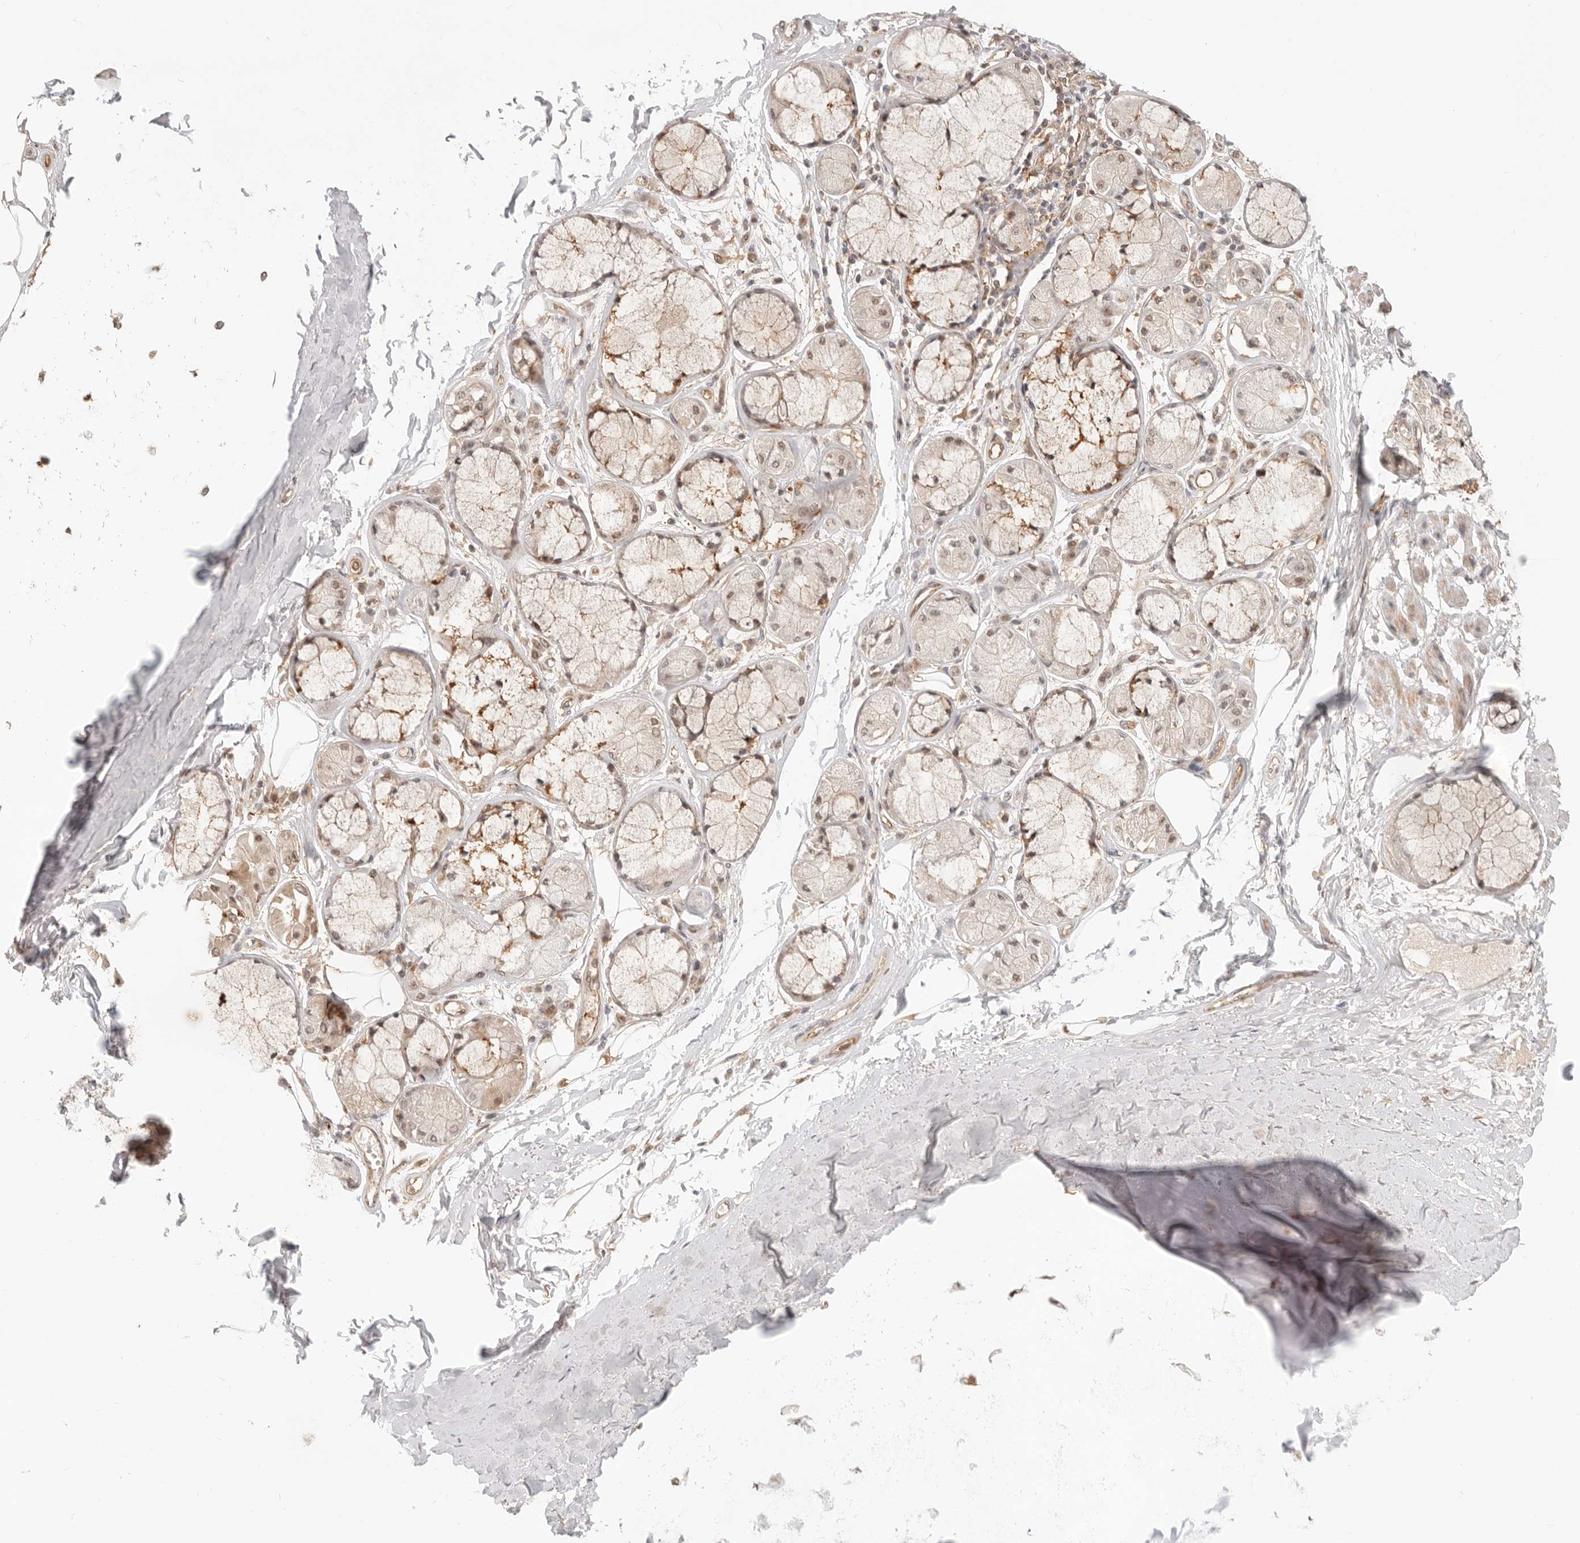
{"staining": {"intensity": "strong", "quantity": ">75%", "location": "cytoplasmic/membranous,nuclear"}, "tissue": "adipose tissue", "cell_type": "Adipocytes", "image_type": "normal", "snomed": [{"axis": "morphology", "description": "Normal tissue, NOS"}, {"axis": "topography", "description": "Bronchus"}], "caption": "The image exhibits a brown stain indicating the presence of a protein in the cytoplasmic/membranous,nuclear of adipocytes in adipose tissue.", "gene": "HEXD", "patient": {"sex": "male", "age": 66}}